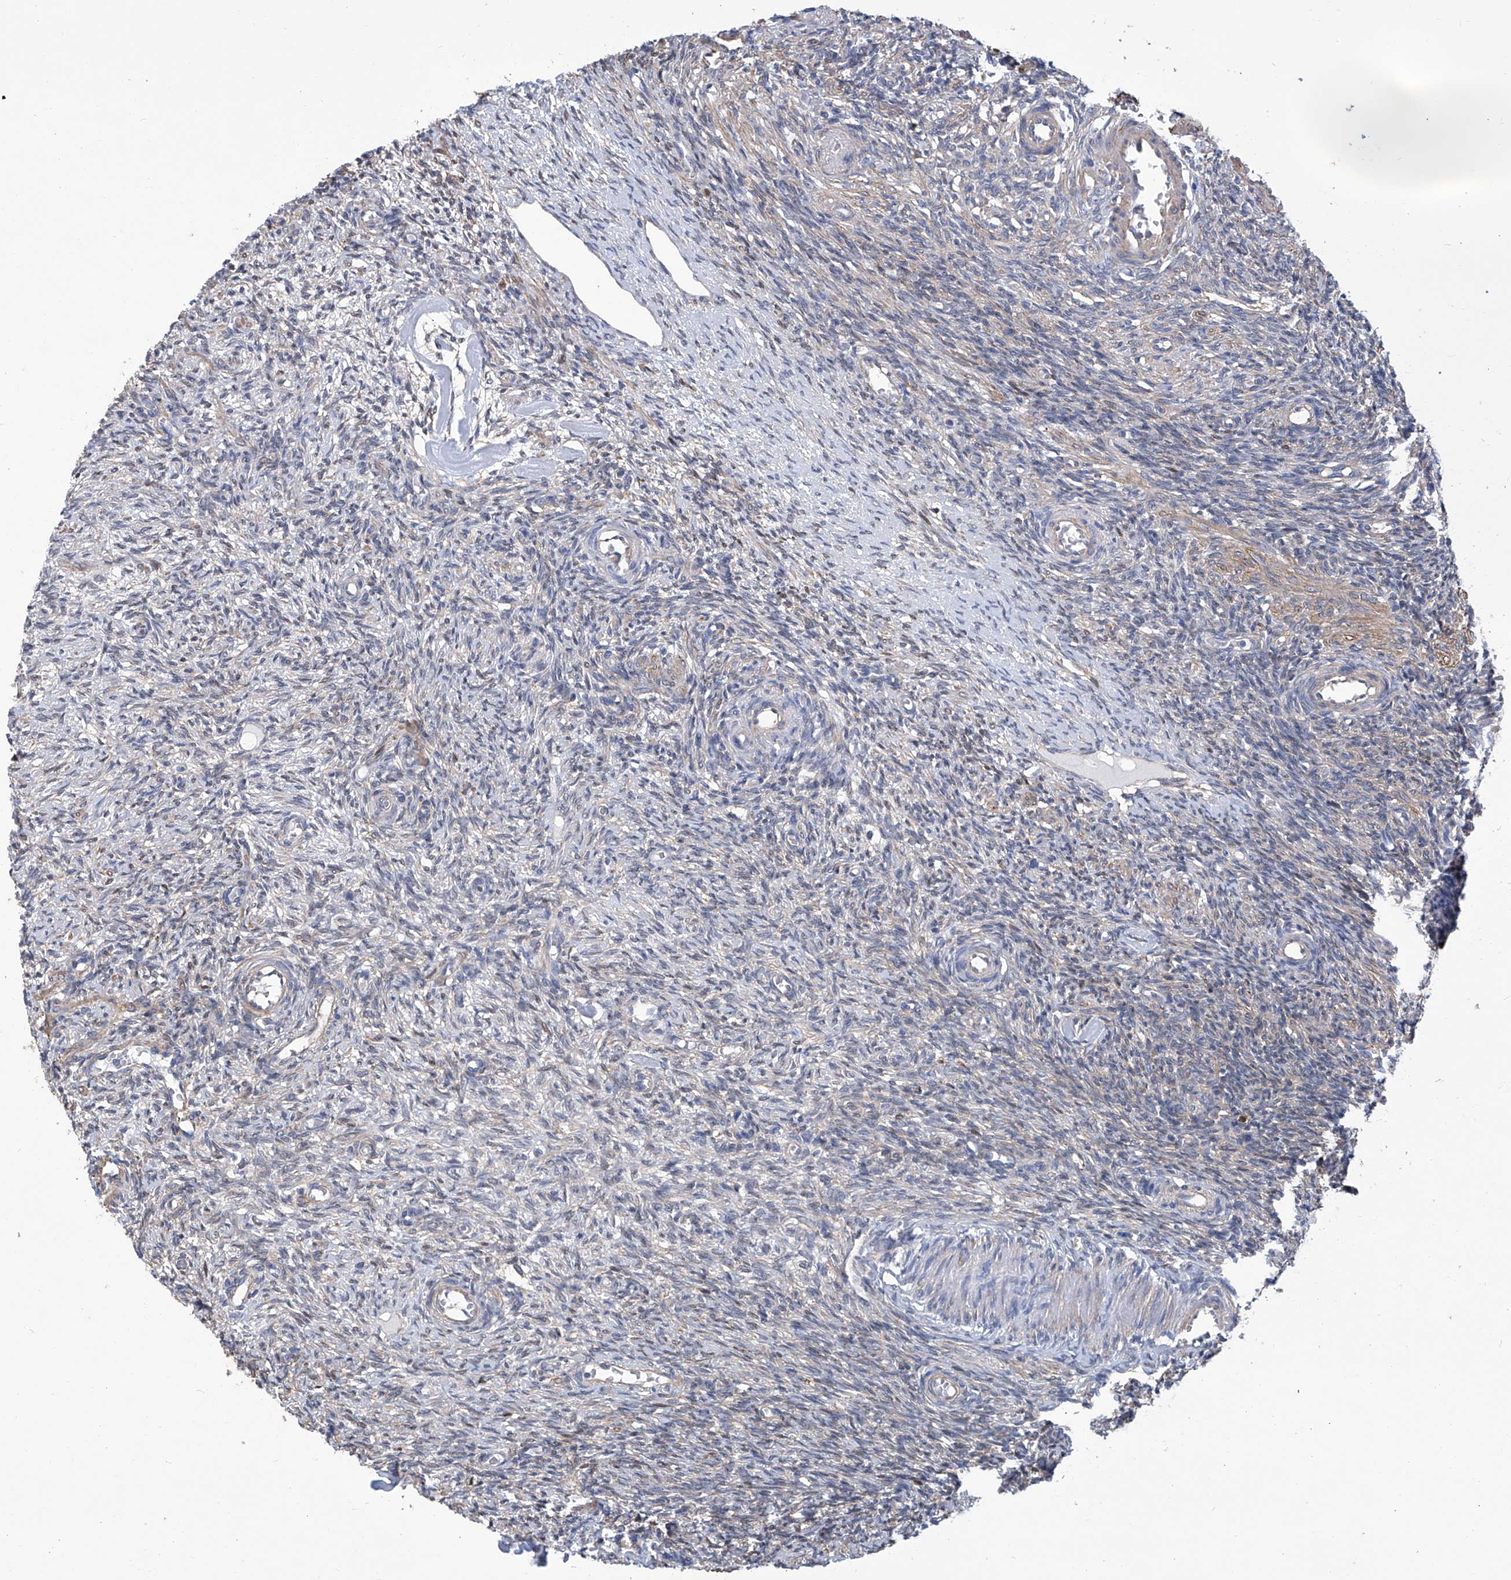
{"staining": {"intensity": "strong", "quantity": ">75%", "location": "cytoplasmic/membranous"}, "tissue": "ovary", "cell_type": "Follicle cells", "image_type": "normal", "snomed": [{"axis": "morphology", "description": "Normal tissue, NOS"}, {"axis": "topography", "description": "Ovary"}], "caption": "DAB immunohistochemical staining of benign human ovary demonstrates strong cytoplasmic/membranous protein positivity in about >75% of follicle cells. (DAB (3,3'-diaminobenzidine) IHC with brightfield microscopy, high magnification).", "gene": "SMS", "patient": {"sex": "female", "age": 27}}